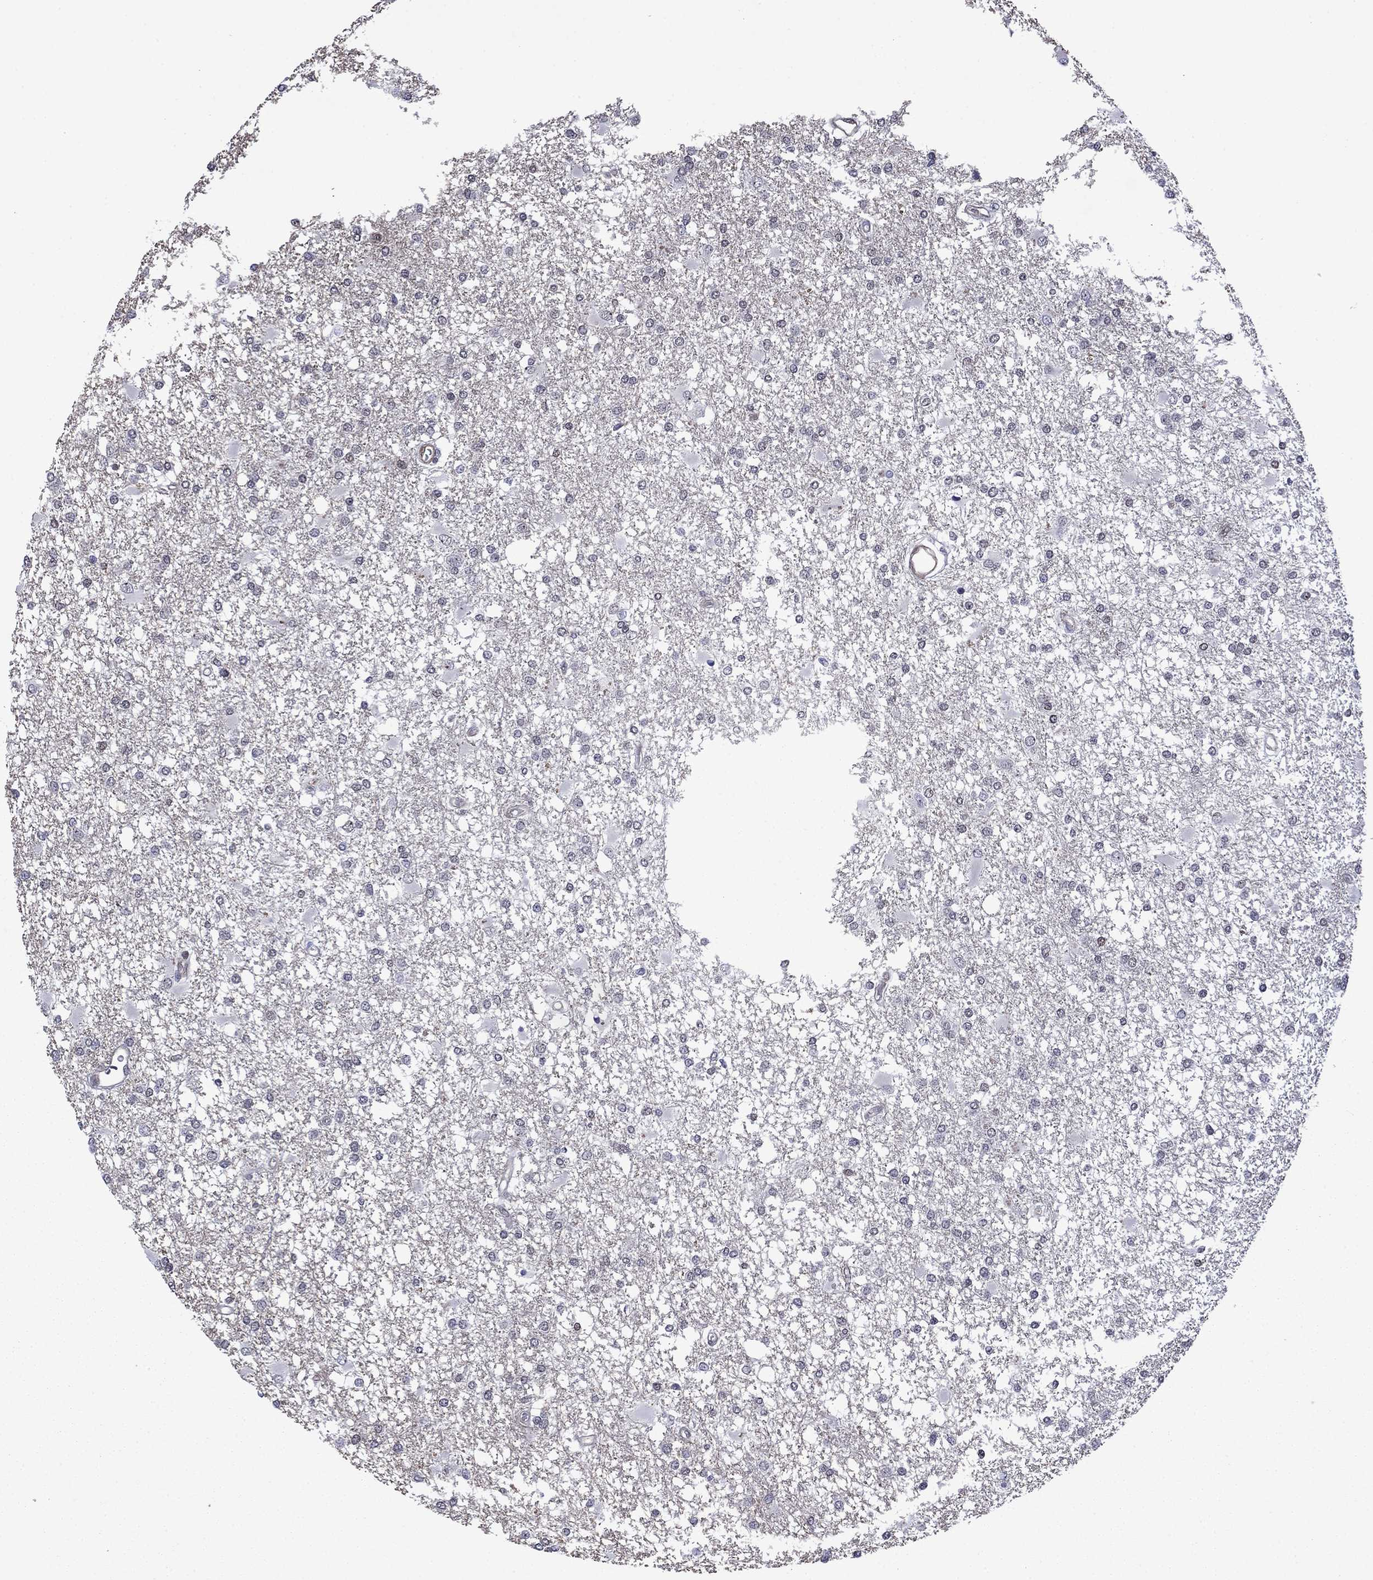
{"staining": {"intensity": "negative", "quantity": "none", "location": "none"}, "tissue": "glioma", "cell_type": "Tumor cells", "image_type": "cancer", "snomed": [{"axis": "morphology", "description": "Glioma, malignant, High grade"}, {"axis": "topography", "description": "Cerebral cortex"}], "caption": "Tumor cells show no significant positivity in glioma.", "gene": "SURF2", "patient": {"sex": "male", "age": 79}}